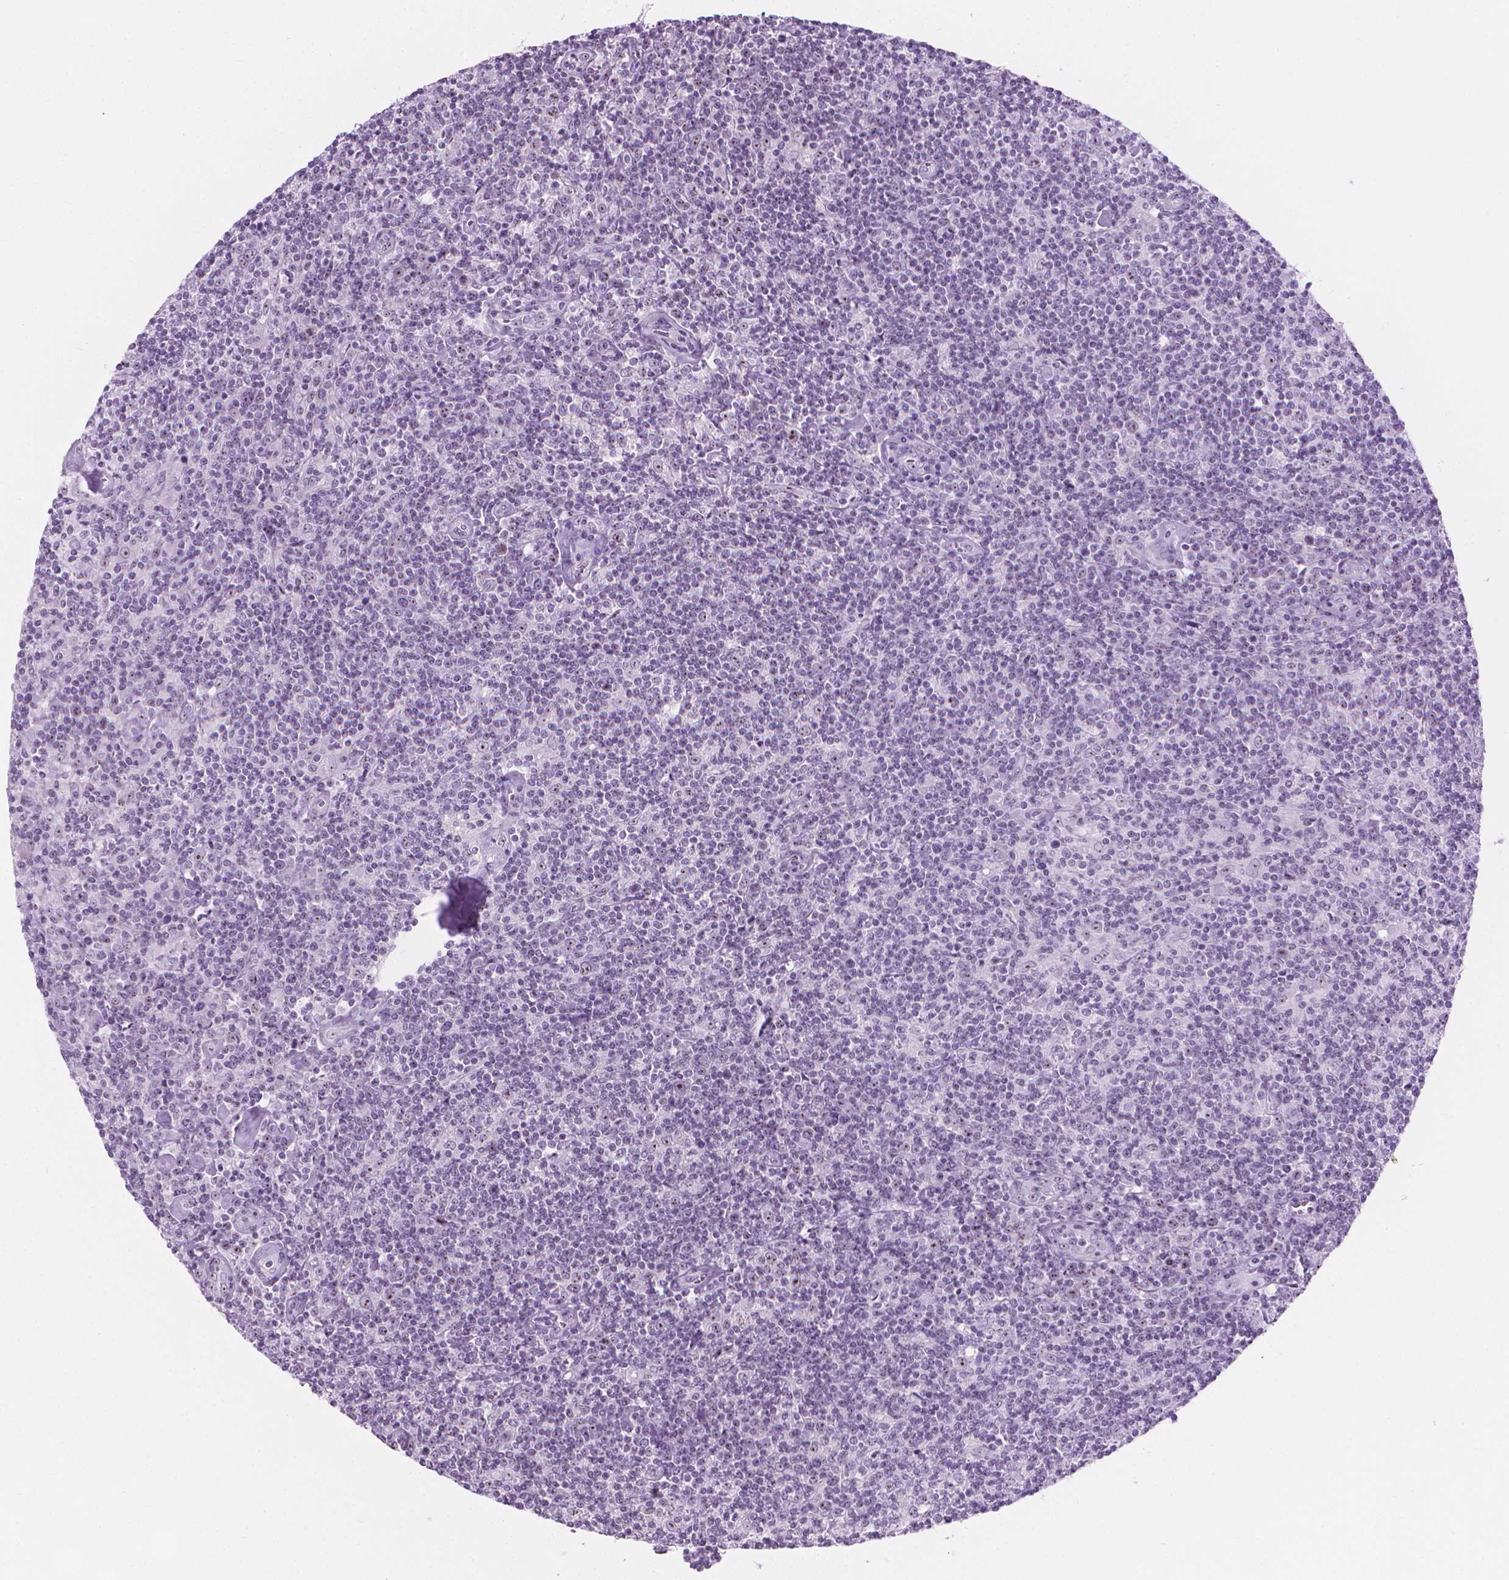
{"staining": {"intensity": "weak", "quantity": "25%-75%", "location": "nuclear"}, "tissue": "lymphoma", "cell_type": "Tumor cells", "image_type": "cancer", "snomed": [{"axis": "morphology", "description": "Hodgkin's disease, NOS"}, {"axis": "topography", "description": "Lymph node"}], "caption": "Protein expression analysis of human Hodgkin's disease reveals weak nuclear positivity in approximately 25%-75% of tumor cells. The staining was performed using DAB, with brown indicating positive protein expression. Nuclei are stained blue with hematoxylin.", "gene": "NOL7", "patient": {"sex": "male", "age": 40}}